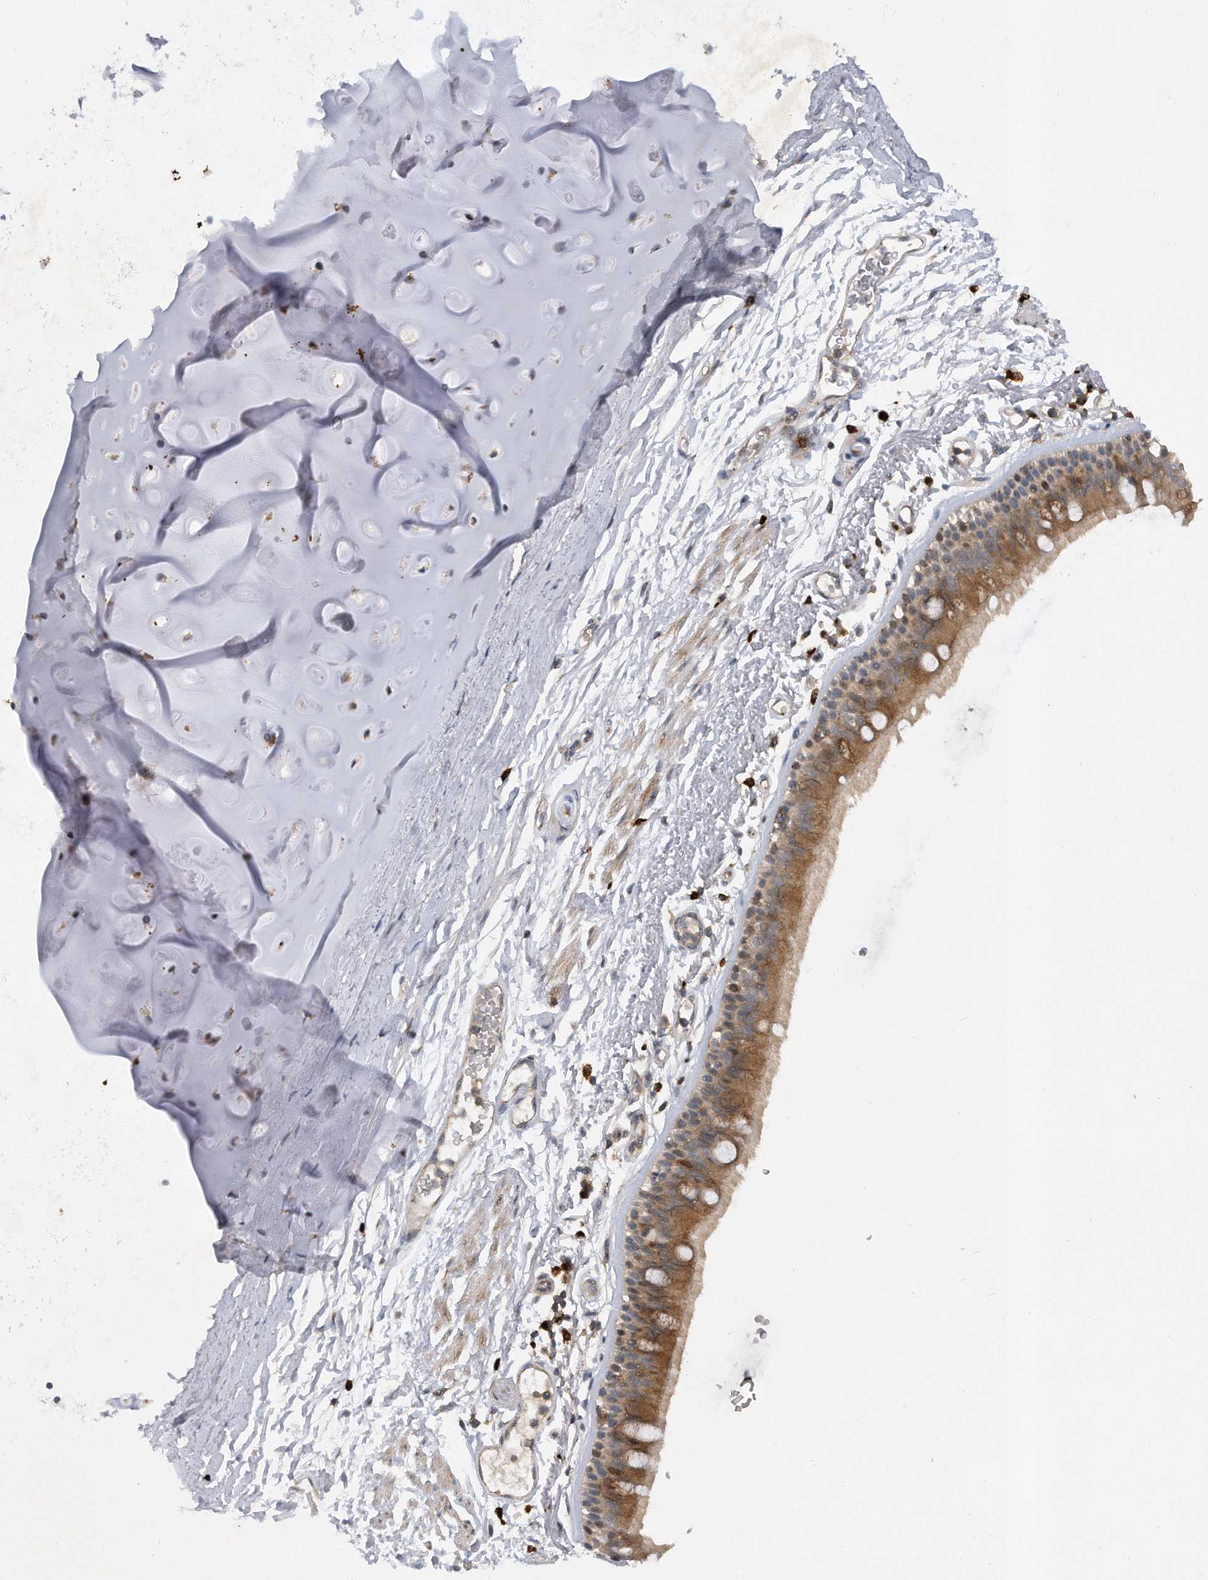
{"staining": {"intensity": "moderate", "quantity": ">75%", "location": "cytoplasmic/membranous"}, "tissue": "bronchus", "cell_type": "Respiratory epithelial cells", "image_type": "normal", "snomed": [{"axis": "morphology", "description": "Normal tissue, NOS"}, {"axis": "topography", "description": "Lymph node"}, {"axis": "topography", "description": "Bronchus"}], "caption": "The photomicrograph reveals staining of benign bronchus, revealing moderate cytoplasmic/membranous protein staining (brown color) within respiratory epithelial cells.", "gene": "PGBD2", "patient": {"sex": "female", "age": 70}}